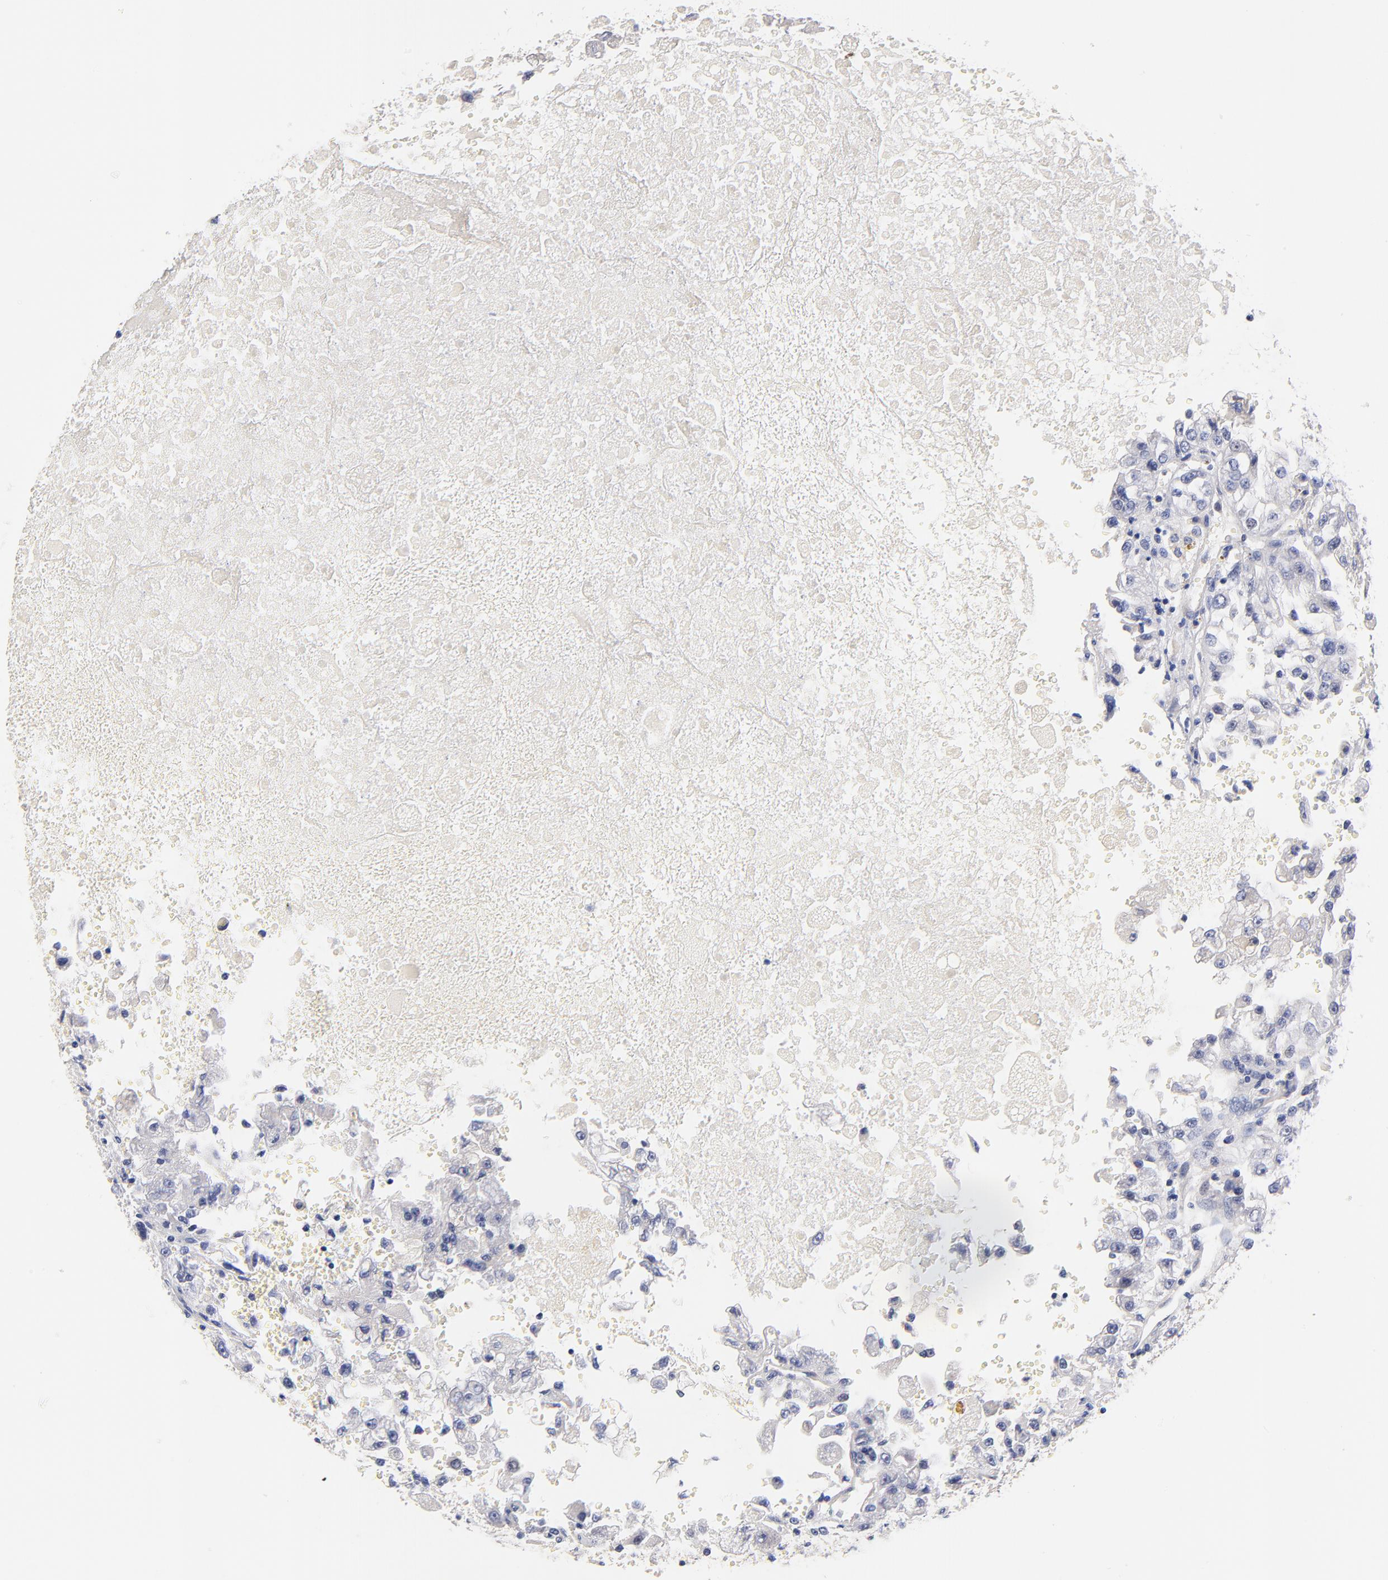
{"staining": {"intensity": "negative", "quantity": "none", "location": "none"}, "tissue": "renal cancer", "cell_type": "Tumor cells", "image_type": "cancer", "snomed": [{"axis": "morphology", "description": "Adenocarcinoma, NOS"}, {"axis": "topography", "description": "Kidney"}], "caption": "Tumor cells are negative for protein expression in human renal cancer (adenocarcinoma).", "gene": "HS3ST1", "patient": {"sex": "female", "age": 83}}